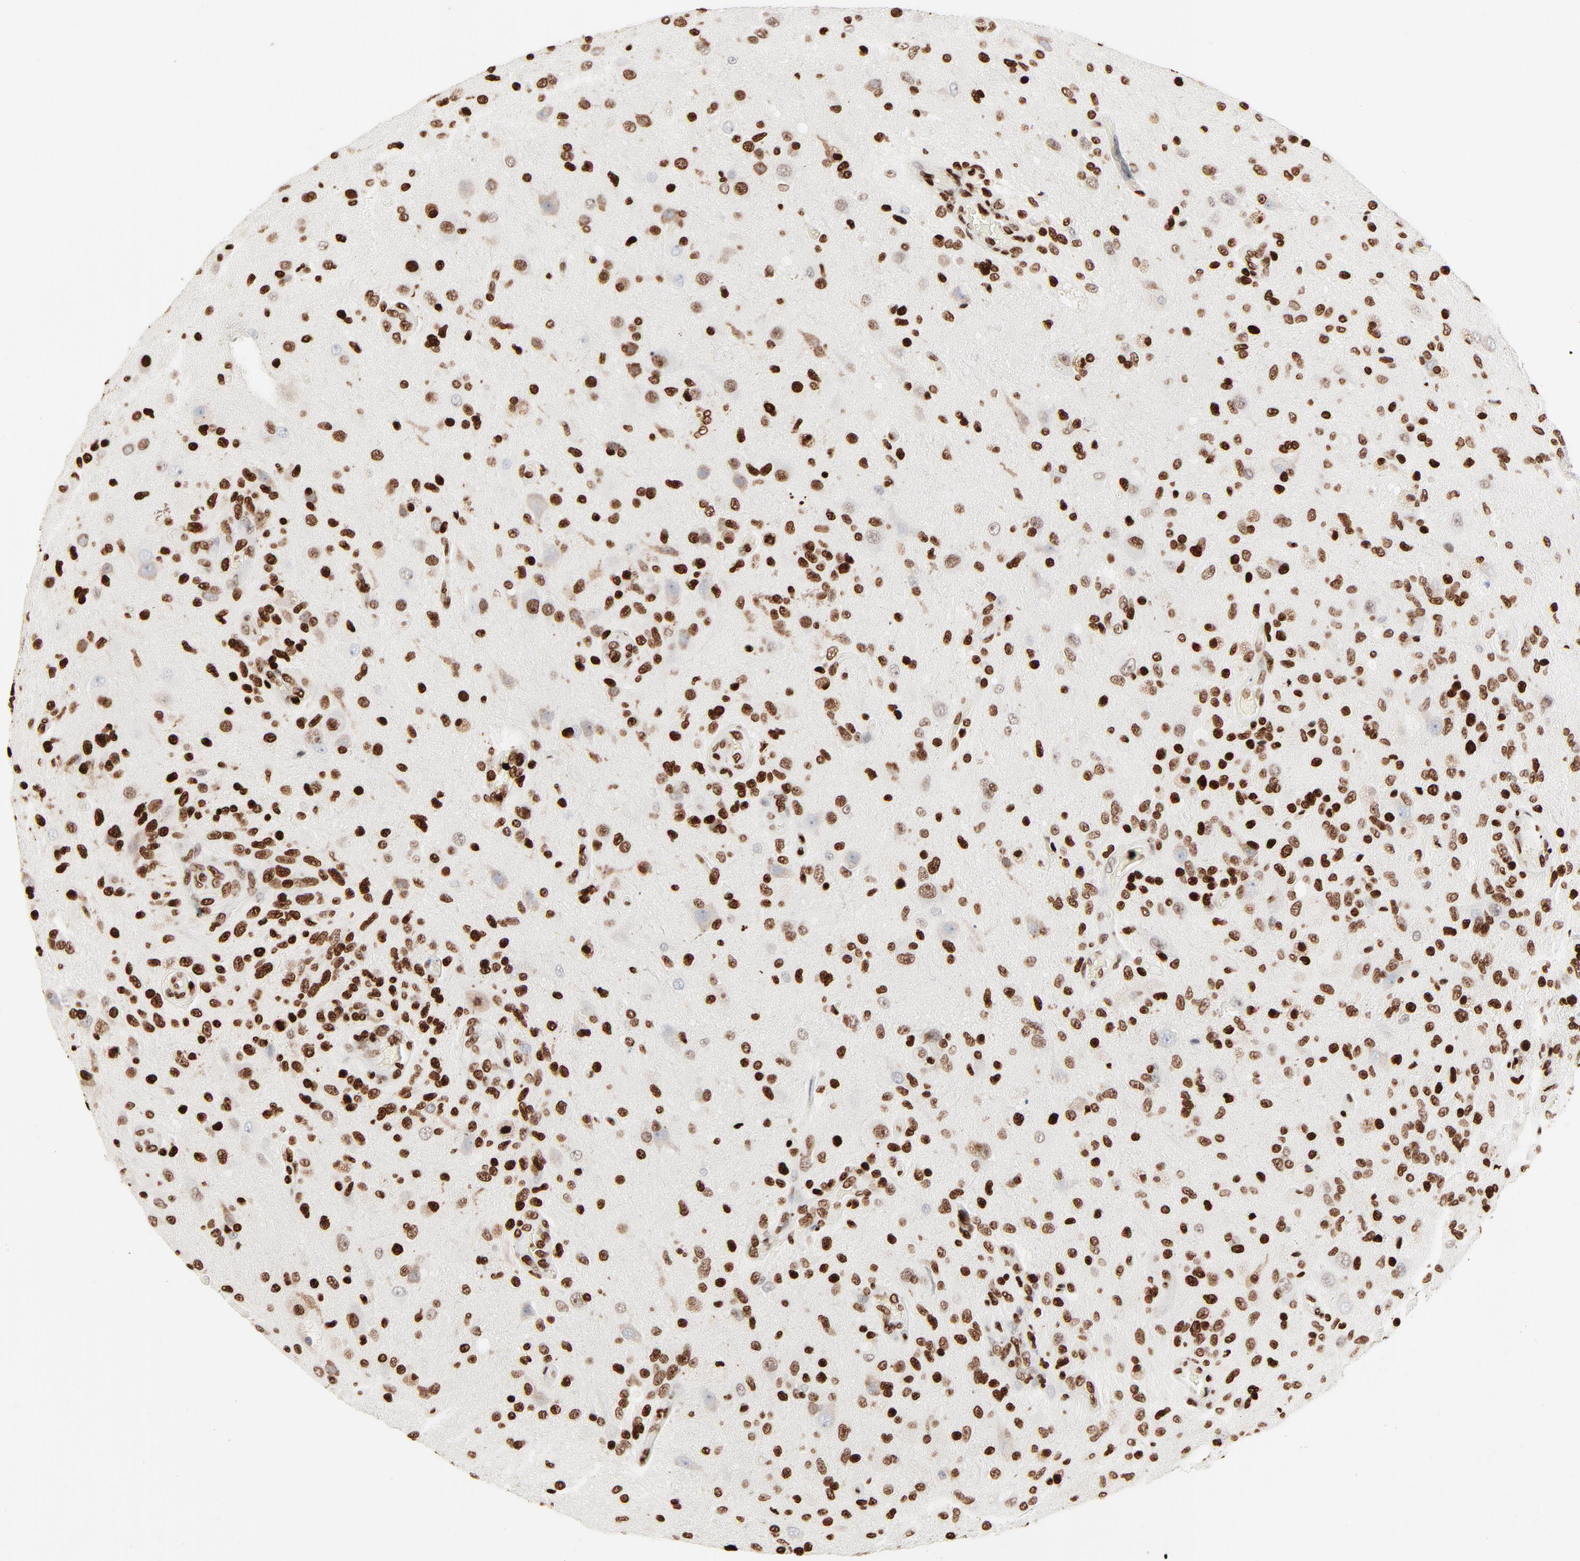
{"staining": {"intensity": "strong", "quantity": ">75%", "location": "nuclear"}, "tissue": "glioma", "cell_type": "Tumor cells", "image_type": "cancer", "snomed": [{"axis": "morphology", "description": "Normal tissue, NOS"}, {"axis": "morphology", "description": "Glioma, malignant, High grade"}, {"axis": "topography", "description": "Cerebral cortex"}], "caption": "Immunohistochemical staining of human malignant glioma (high-grade) exhibits high levels of strong nuclear protein positivity in about >75% of tumor cells.", "gene": "HMGB2", "patient": {"sex": "male", "age": 77}}